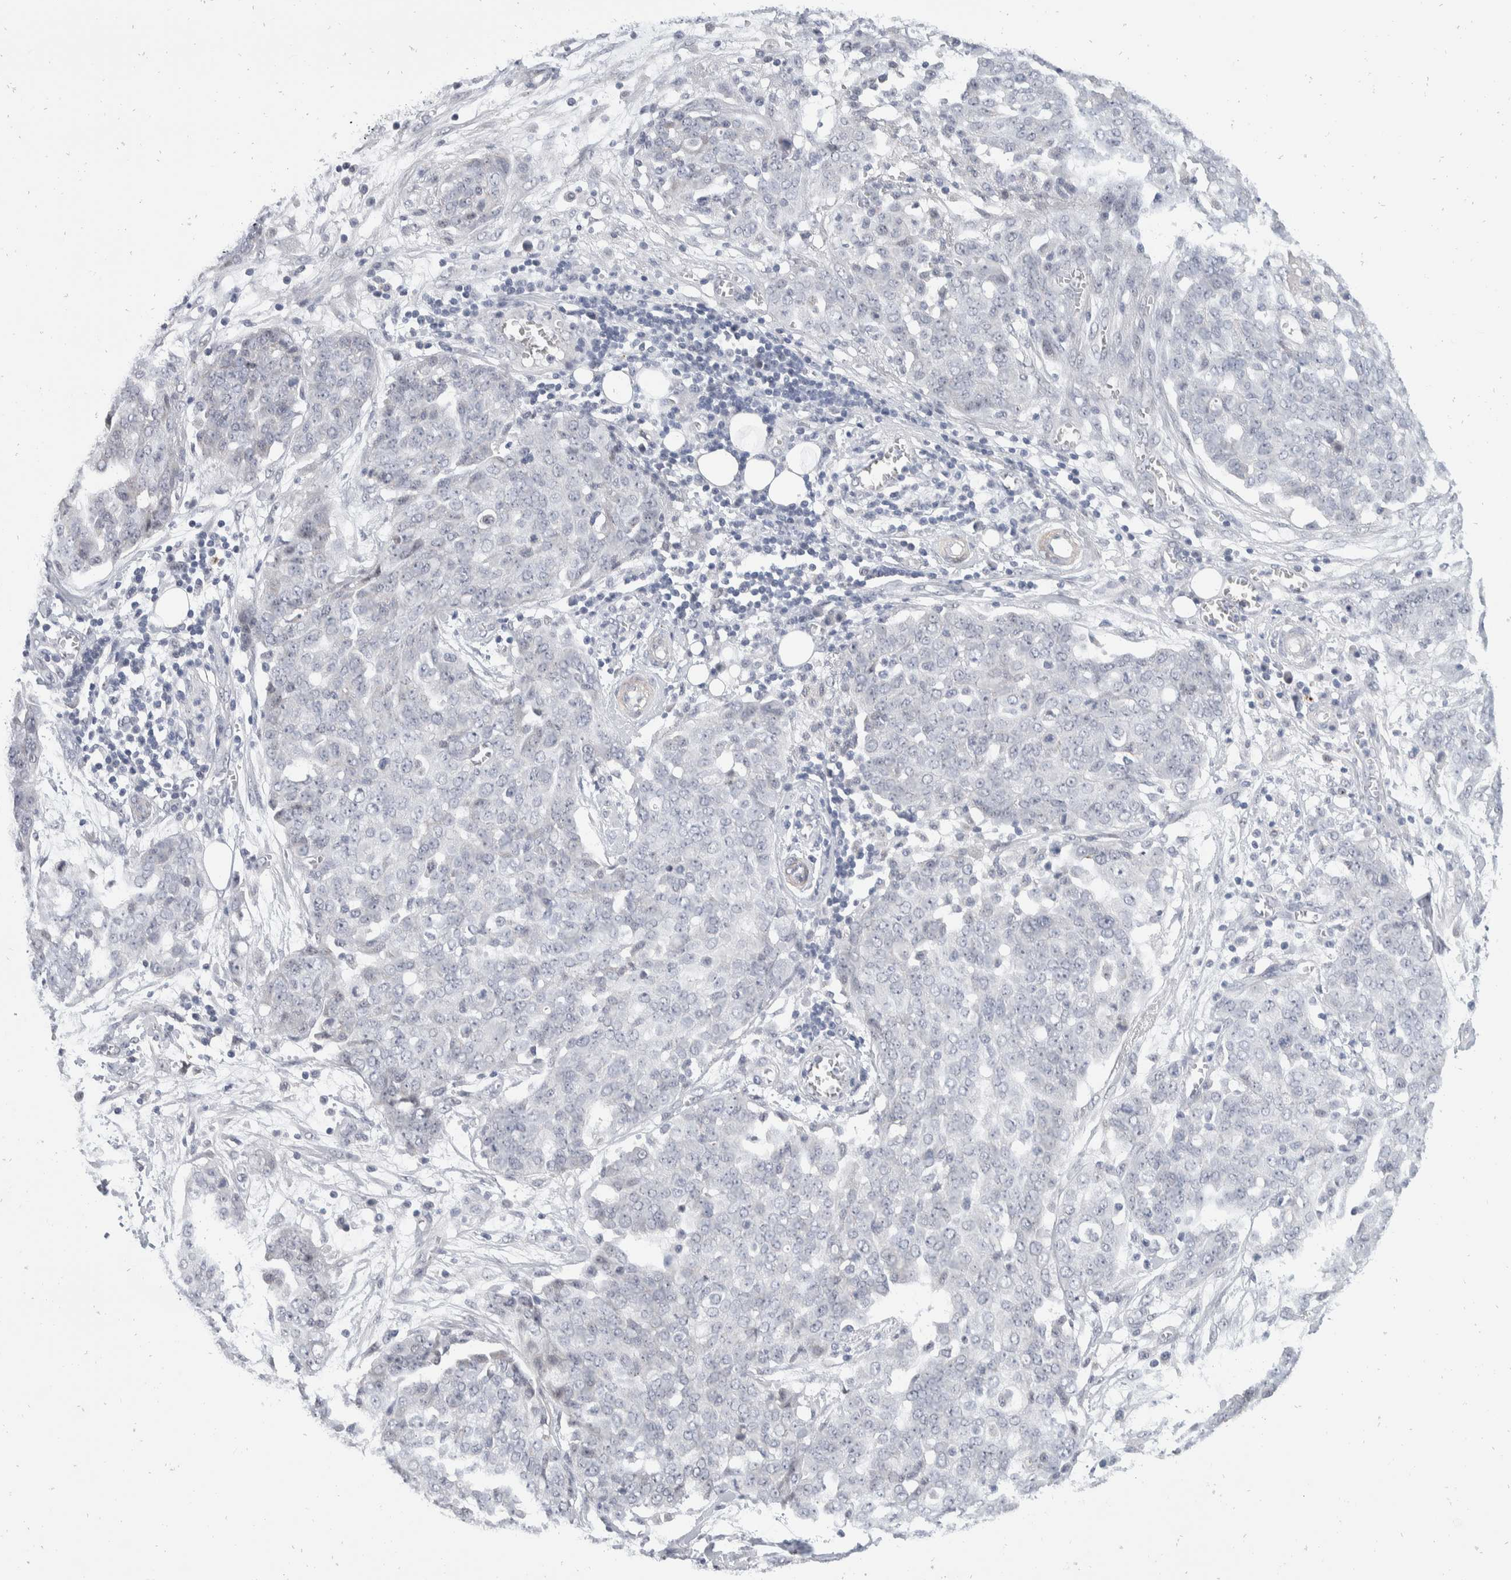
{"staining": {"intensity": "negative", "quantity": "none", "location": "none"}, "tissue": "ovarian cancer", "cell_type": "Tumor cells", "image_type": "cancer", "snomed": [{"axis": "morphology", "description": "Cystadenocarcinoma, serous, NOS"}, {"axis": "topography", "description": "Soft tissue"}, {"axis": "topography", "description": "Ovary"}], "caption": "Tumor cells are negative for brown protein staining in ovarian serous cystadenocarcinoma.", "gene": "CATSPERD", "patient": {"sex": "female", "age": 57}}